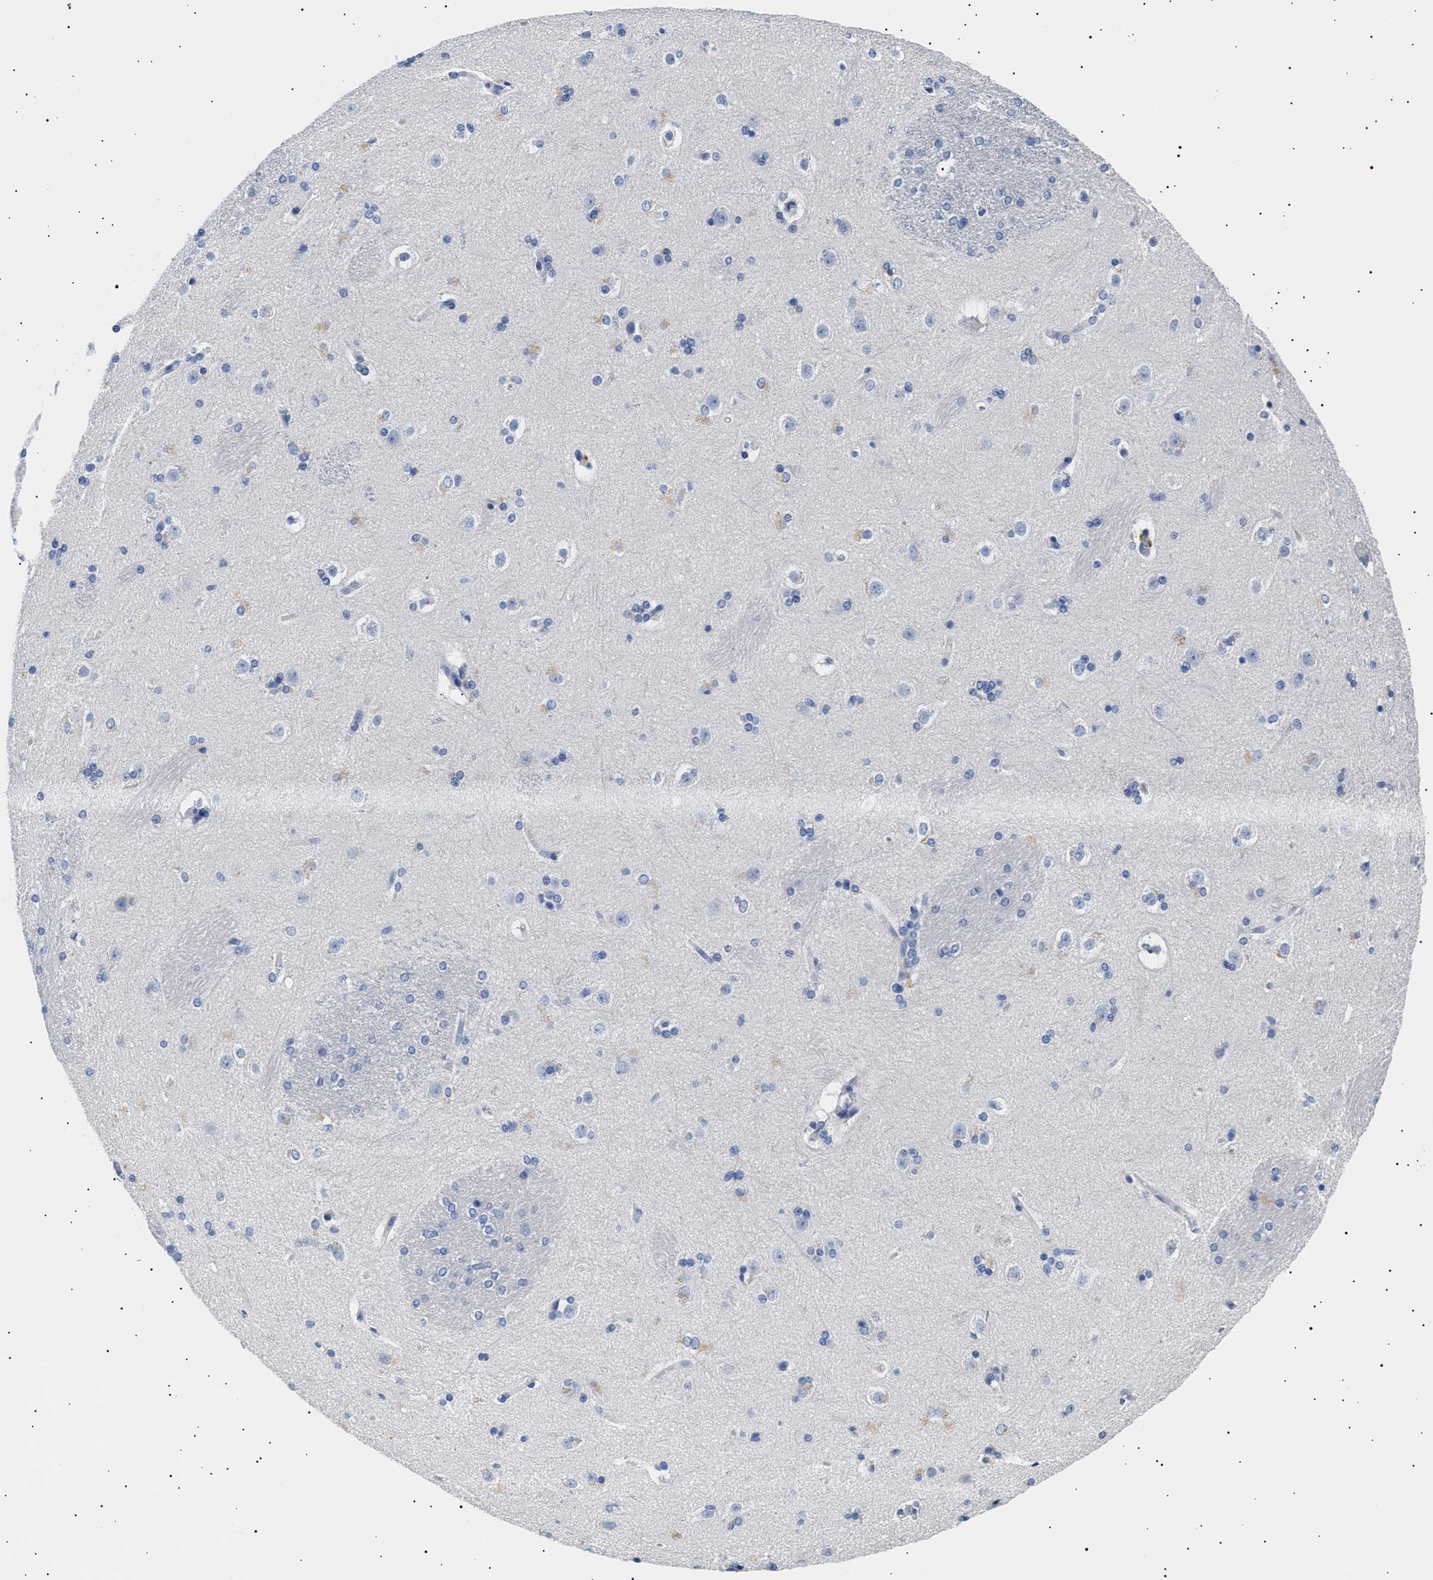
{"staining": {"intensity": "negative", "quantity": "none", "location": "none"}, "tissue": "caudate", "cell_type": "Glial cells", "image_type": "normal", "snomed": [{"axis": "morphology", "description": "Normal tissue, NOS"}, {"axis": "topography", "description": "Lateral ventricle wall"}], "caption": "High magnification brightfield microscopy of benign caudate stained with DAB (3,3'-diaminobenzidine) (brown) and counterstained with hematoxylin (blue): glial cells show no significant expression.", "gene": "HEMGN", "patient": {"sex": "female", "age": 19}}